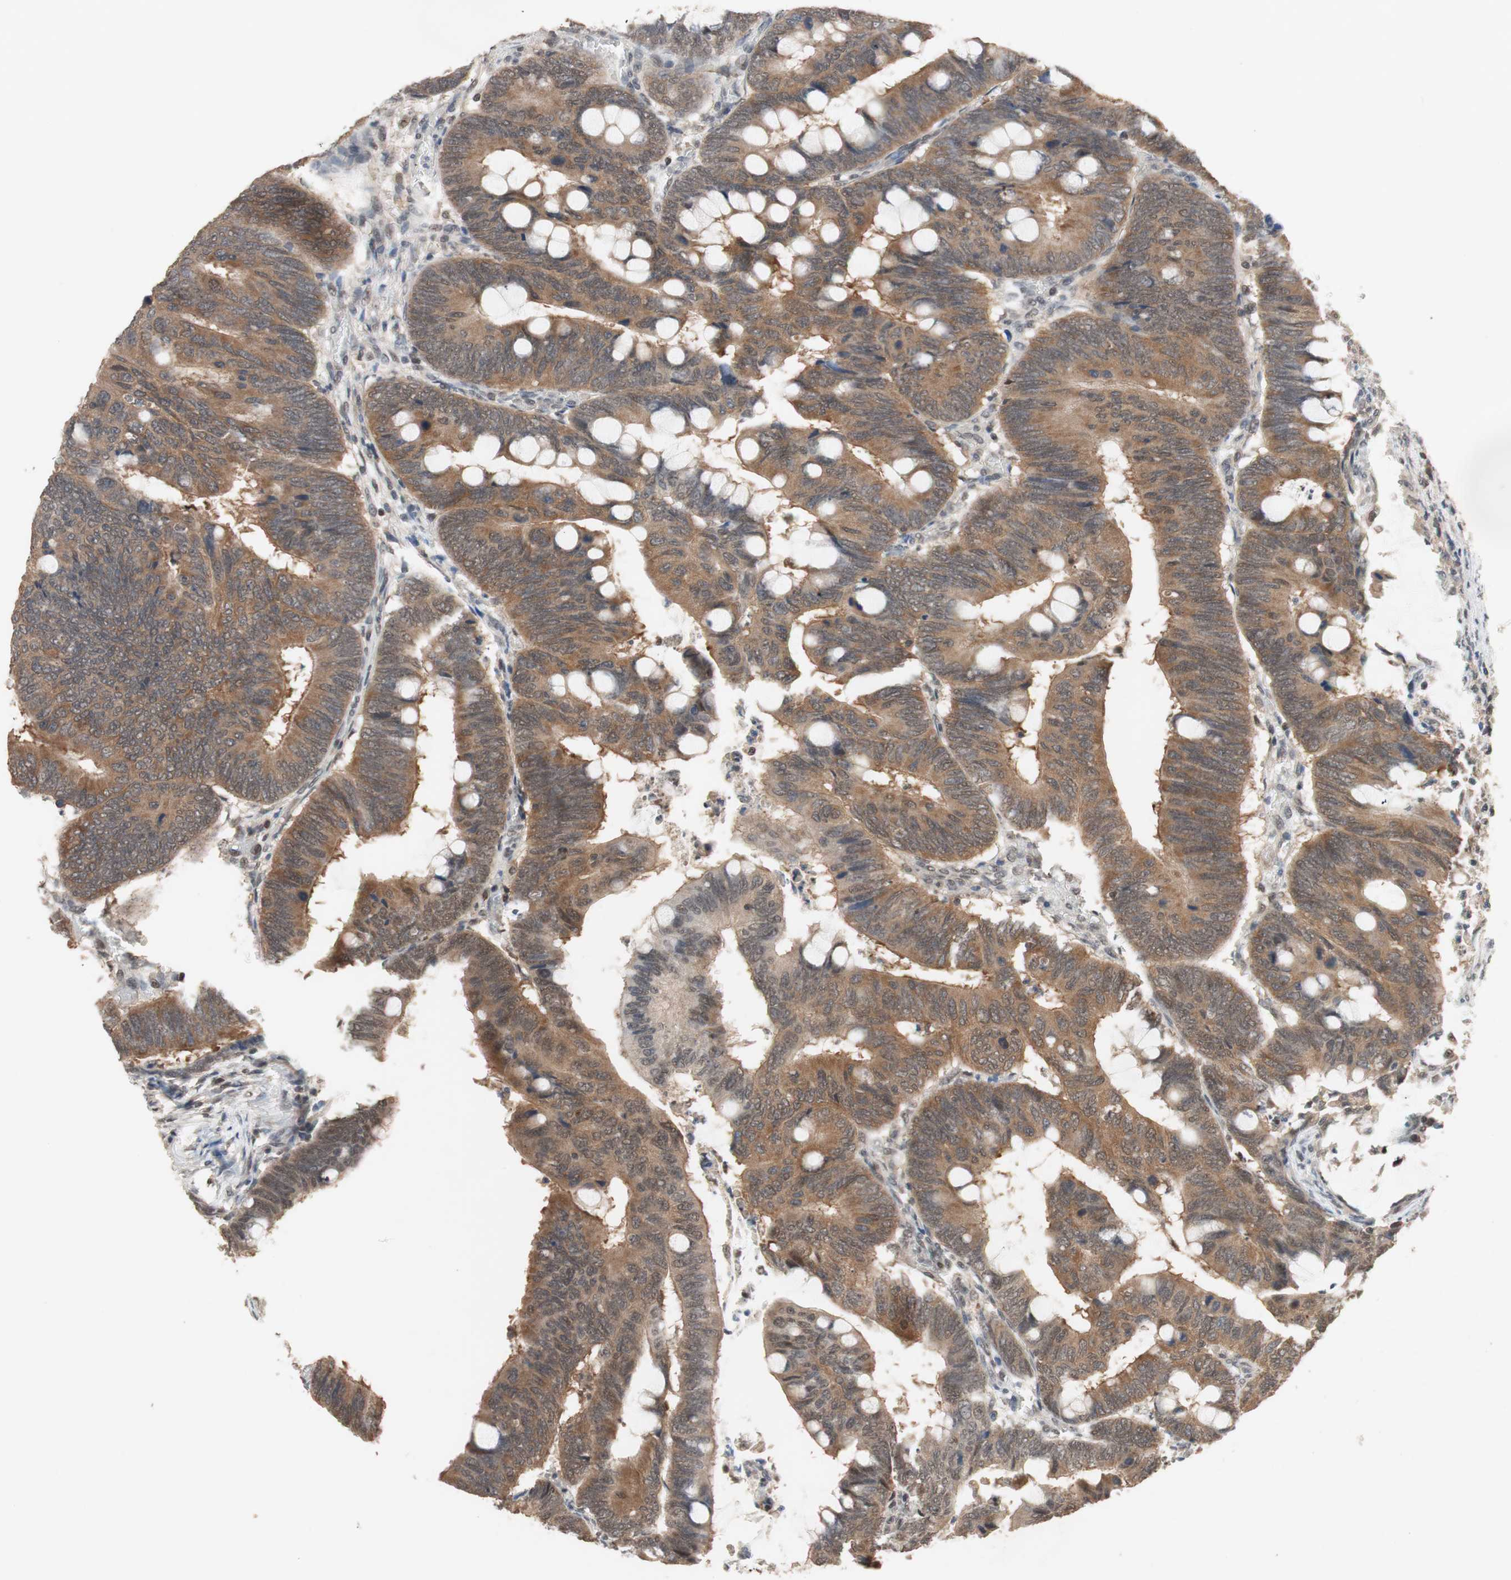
{"staining": {"intensity": "moderate", "quantity": ">75%", "location": "cytoplasmic/membranous,nuclear"}, "tissue": "colorectal cancer", "cell_type": "Tumor cells", "image_type": "cancer", "snomed": [{"axis": "morphology", "description": "Normal tissue, NOS"}, {"axis": "morphology", "description": "Adenocarcinoma, NOS"}, {"axis": "topography", "description": "Rectum"}, {"axis": "topography", "description": "Peripheral nerve tissue"}], "caption": "Immunohistochemical staining of colorectal adenocarcinoma displays medium levels of moderate cytoplasmic/membranous and nuclear protein positivity in about >75% of tumor cells.", "gene": "GART", "patient": {"sex": "male", "age": 92}}